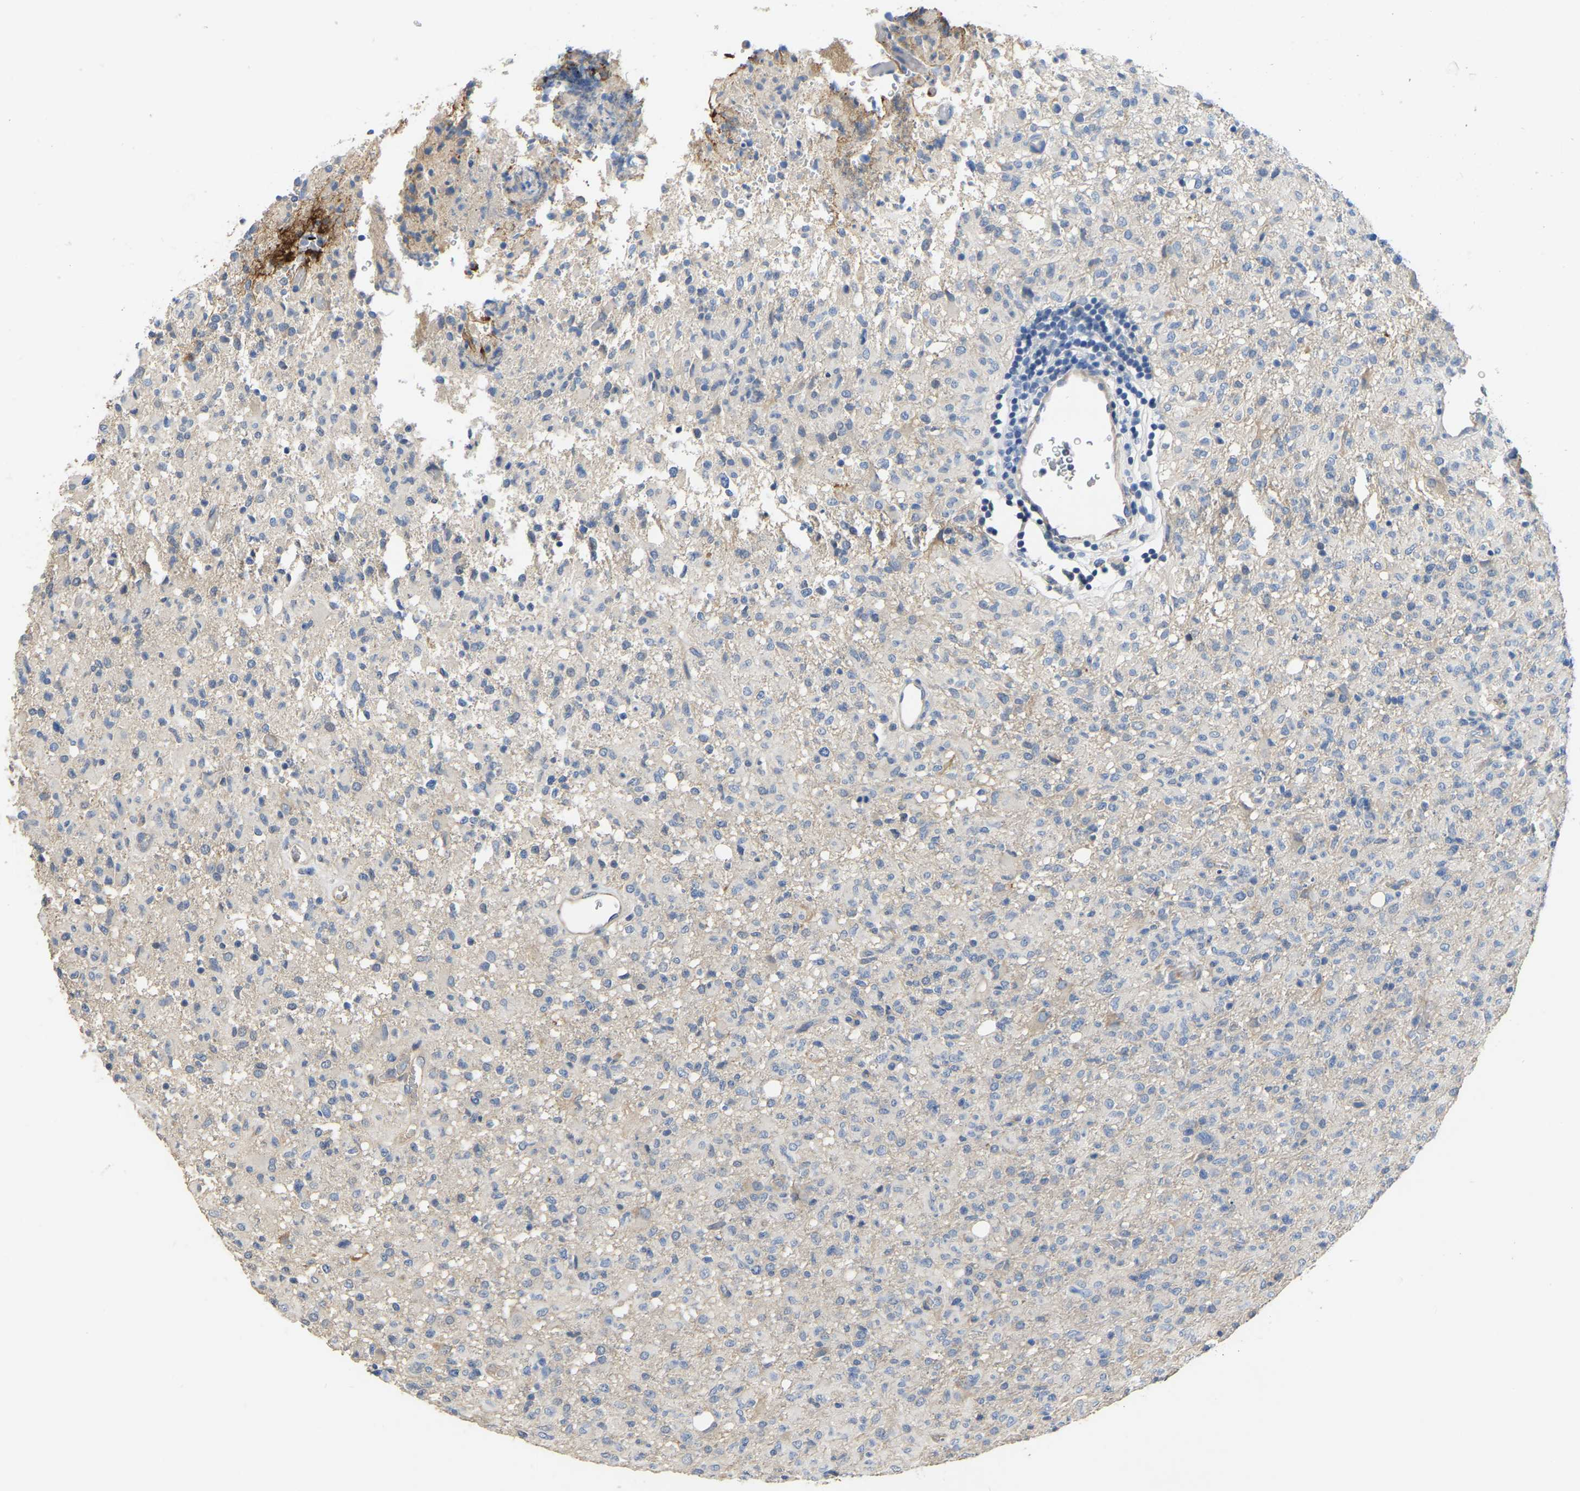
{"staining": {"intensity": "negative", "quantity": "none", "location": "none"}, "tissue": "glioma", "cell_type": "Tumor cells", "image_type": "cancer", "snomed": [{"axis": "morphology", "description": "Glioma, malignant, High grade"}, {"axis": "topography", "description": "Brain"}], "caption": "Malignant glioma (high-grade) was stained to show a protein in brown. There is no significant expression in tumor cells.", "gene": "HIGD2B", "patient": {"sex": "female", "age": 57}}